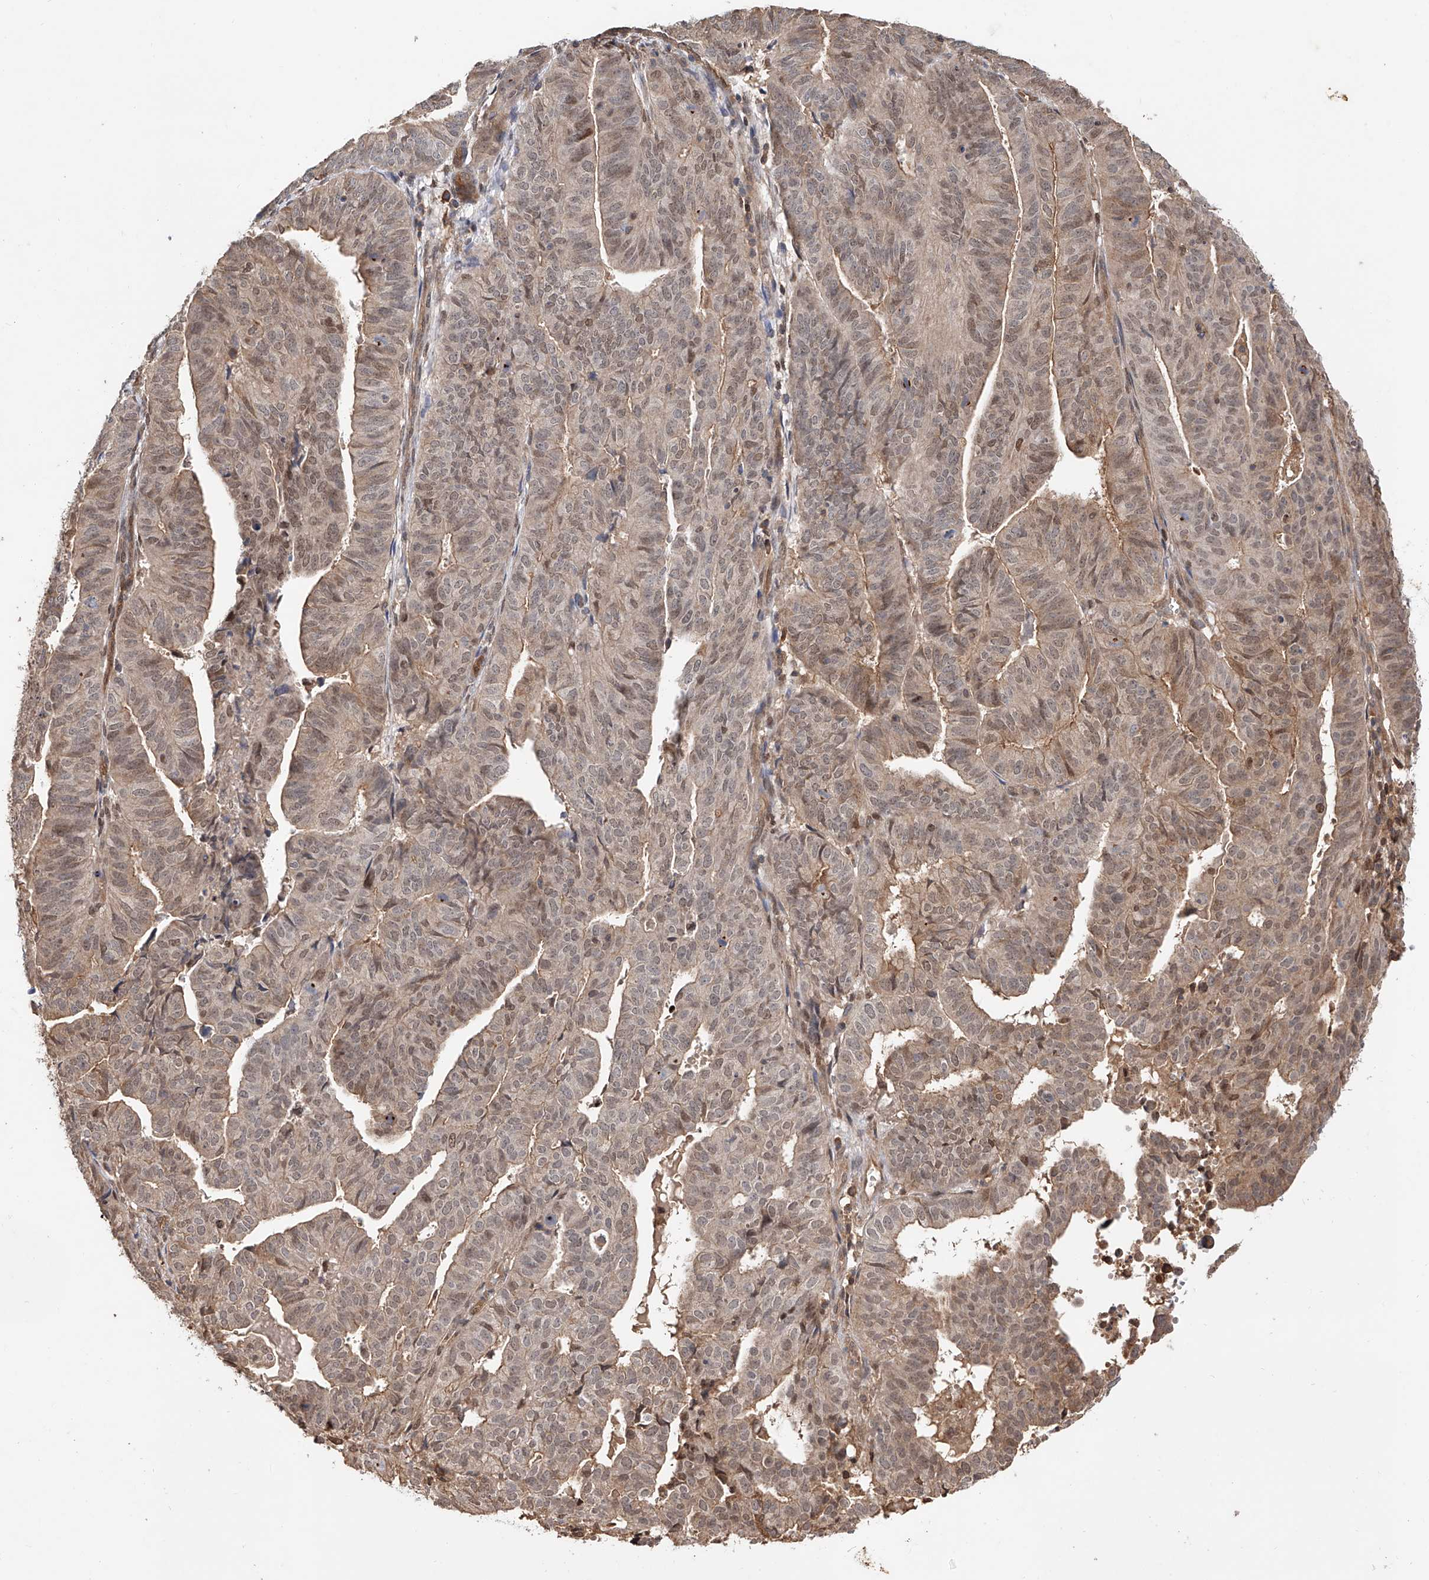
{"staining": {"intensity": "moderate", "quantity": ">75%", "location": "nuclear"}, "tissue": "endometrial cancer", "cell_type": "Tumor cells", "image_type": "cancer", "snomed": [{"axis": "morphology", "description": "Adenocarcinoma, NOS"}, {"axis": "topography", "description": "Uterus"}], "caption": "Protein staining of endometrial cancer tissue exhibits moderate nuclear staining in about >75% of tumor cells.", "gene": "RILPL2", "patient": {"sex": "female", "age": 77}}